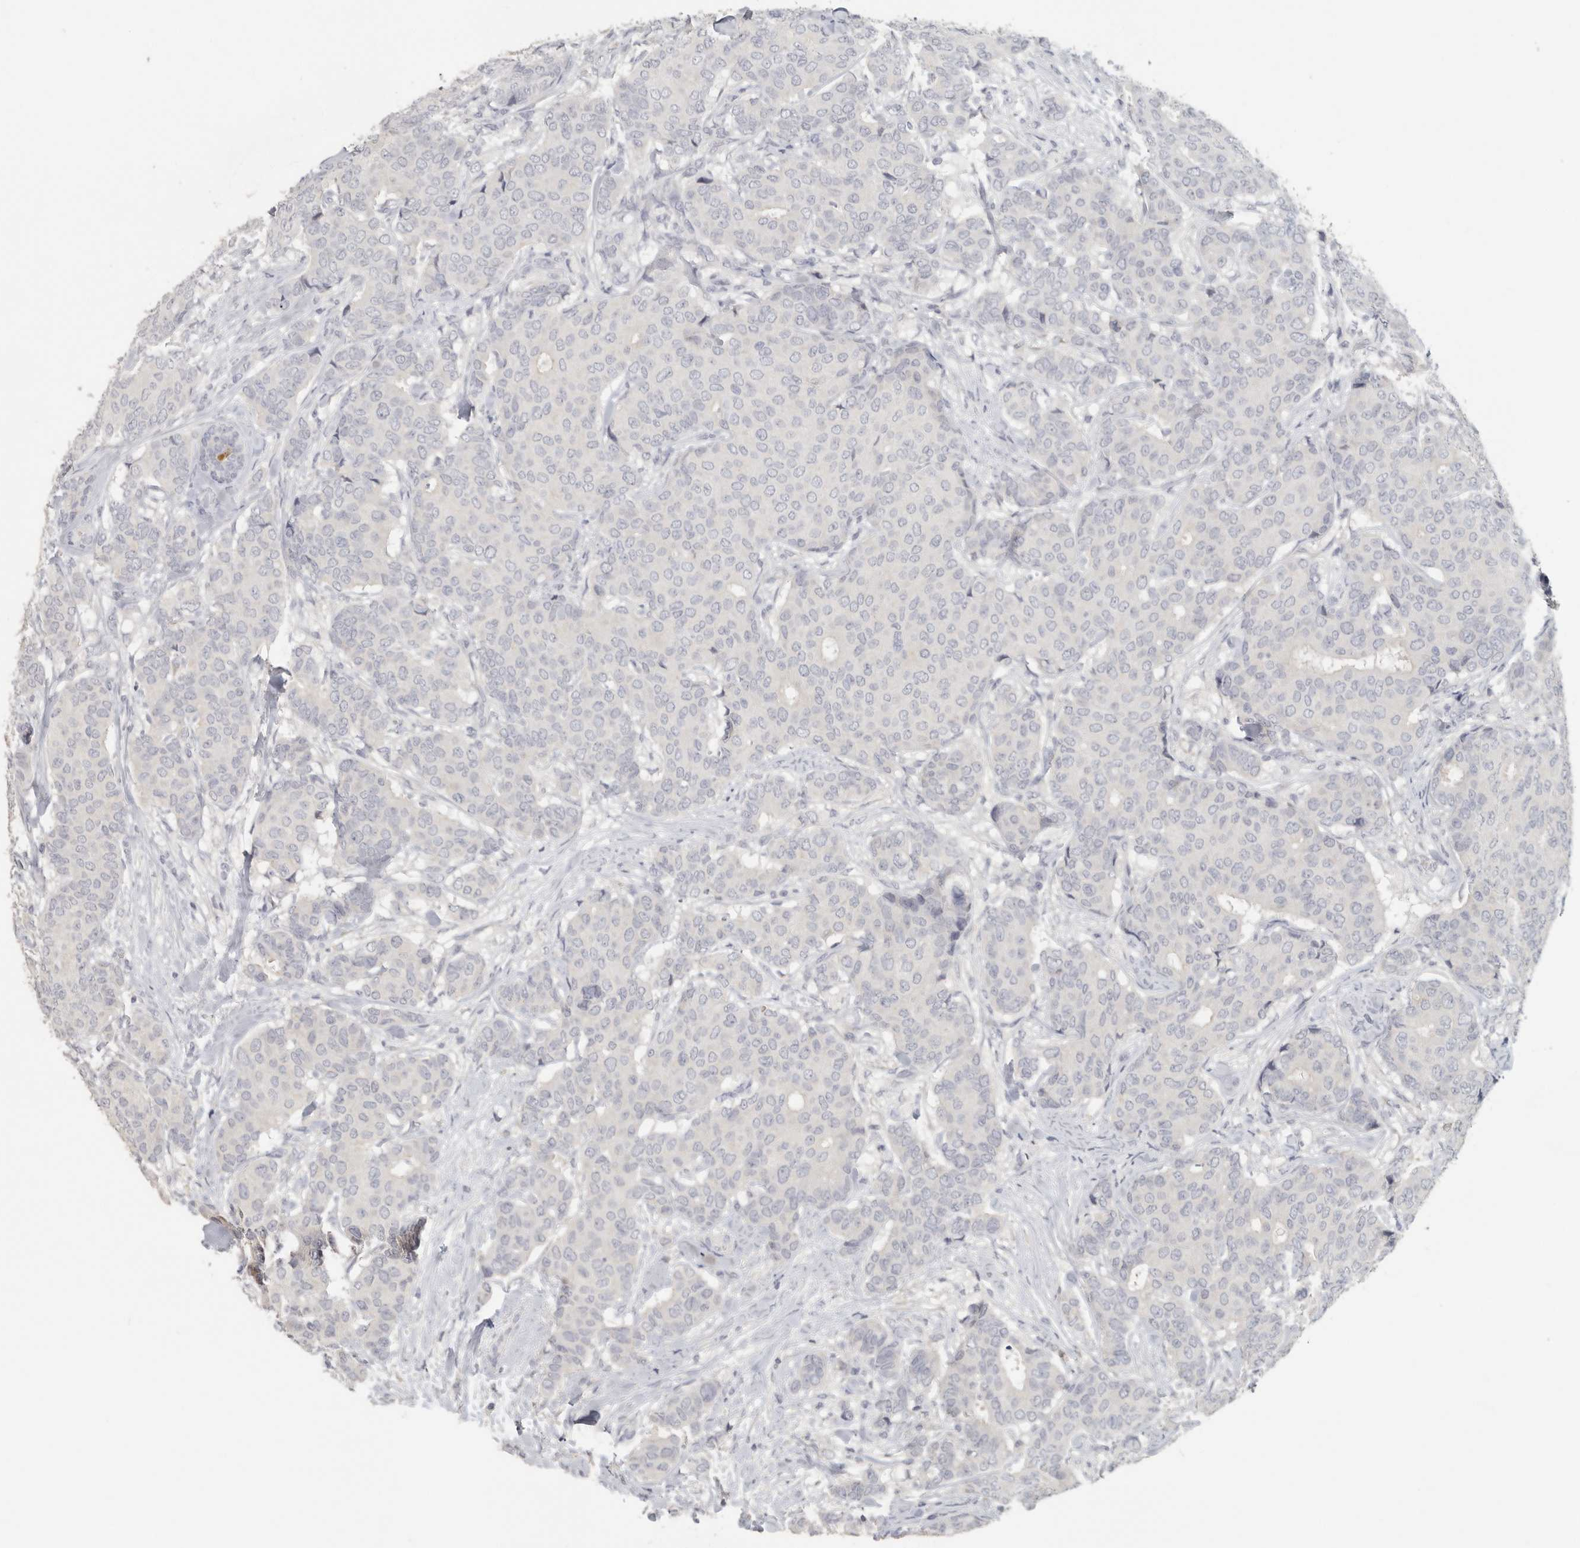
{"staining": {"intensity": "negative", "quantity": "none", "location": "none"}, "tissue": "breast cancer", "cell_type": "Tumor cells", "image_type": "cancer", "snomed": [{"axis": "morphology", "description": "Duct carcinoma"}, {"axis": "topography", "description": "Breast"}], "caption": "Protein analysis of breast intraductal carcinoma demonstrates no significant expression in tumor cells.", "gene": "DNAJC11", "patient": {"sex": "female", "age": 75}}